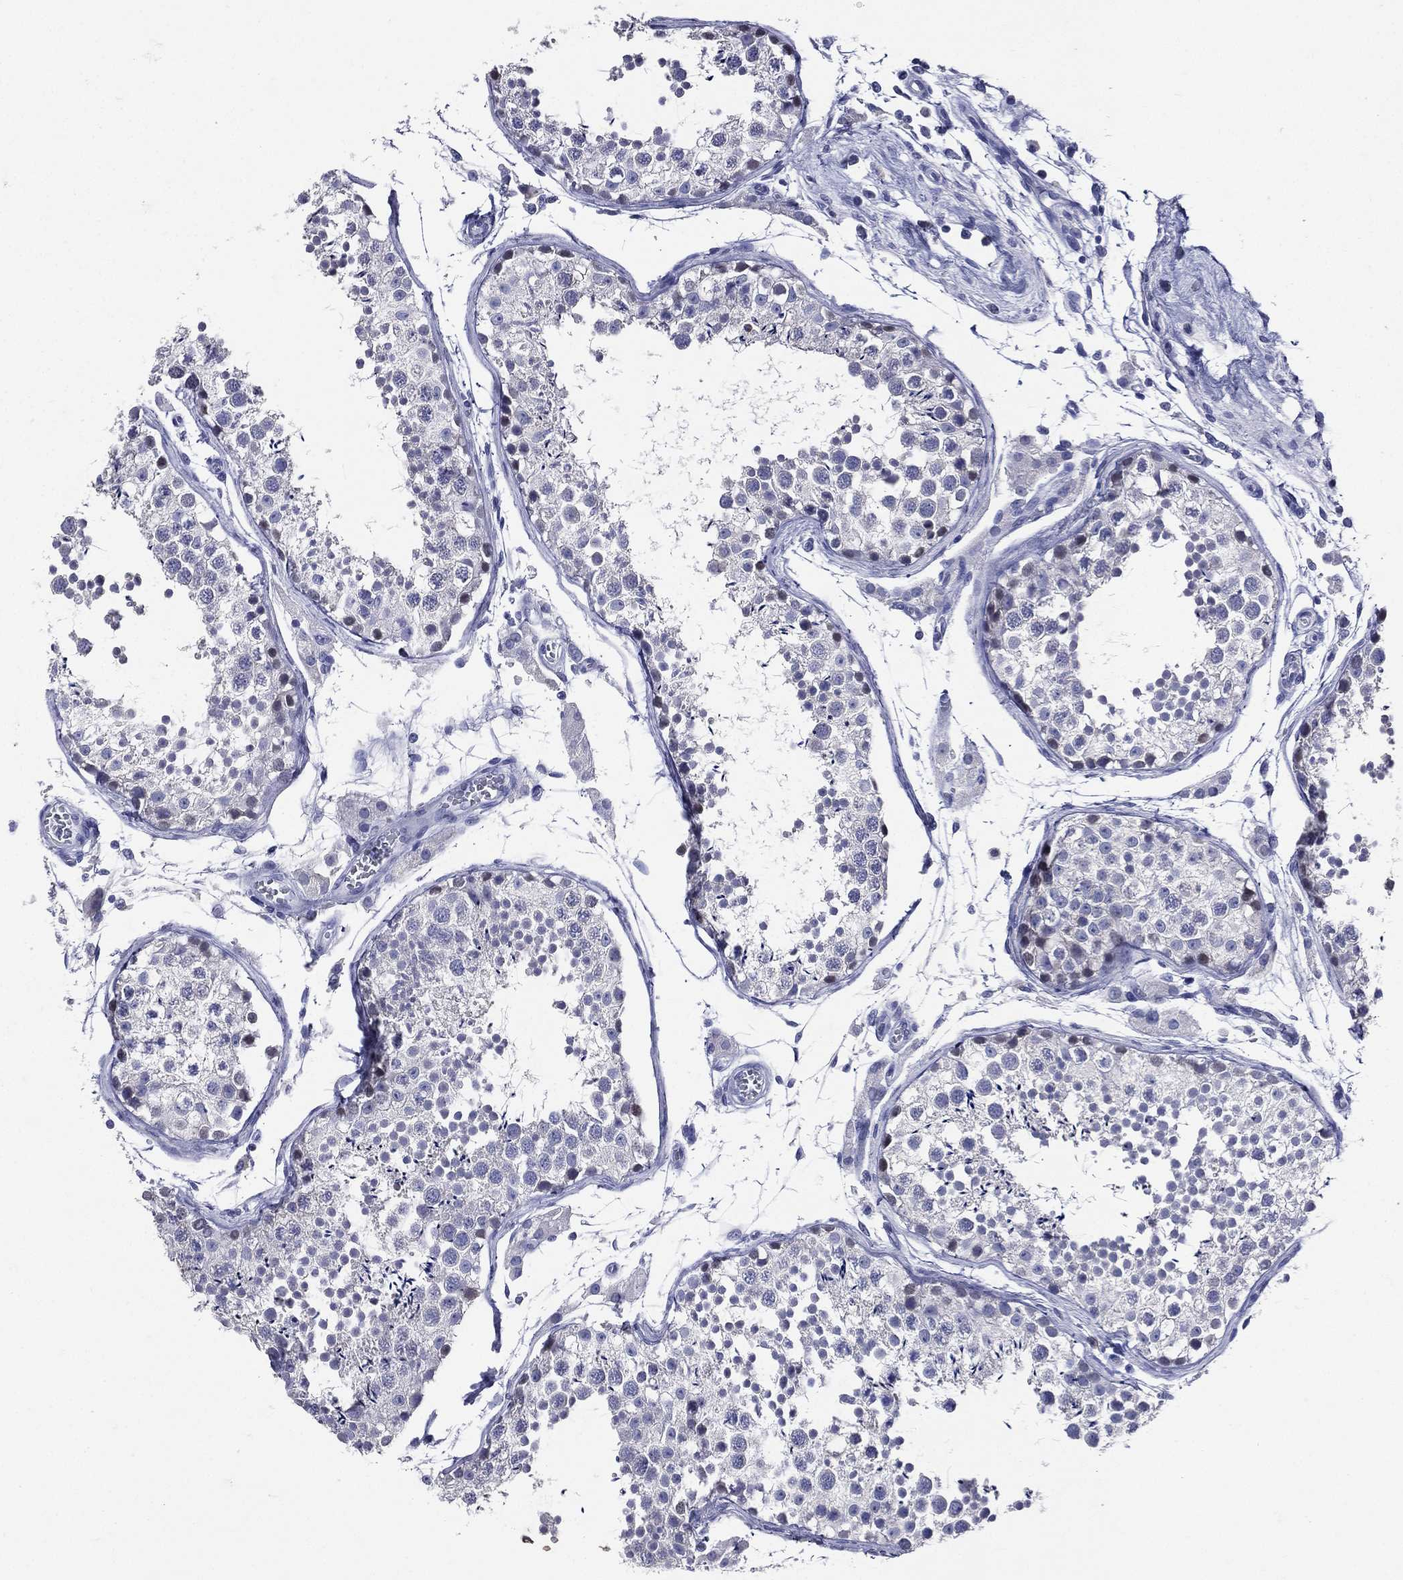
{"staining": {"intensity": "negative", "quantity": "none", "location": "none"}, "tissue": "testis", "cell_type": "Cells in seminiferous ducts", "image_type": "normal", "snomed": [{"axis": "morphology", "description": "Normal tissue, NOS"}, {"axis": "topography", "description": "Testis"}], "caption": "Immunohistochemistry of unremarkable testis reveals no positivity in cells in seminiferous ducts. (DAB (3,3'-diaminobenzidine) immunohistochemistry visualized using brightfield microscopy, high magnification).", "gene": "TGM1", "patient": {"sex": "male", "age": 29}}